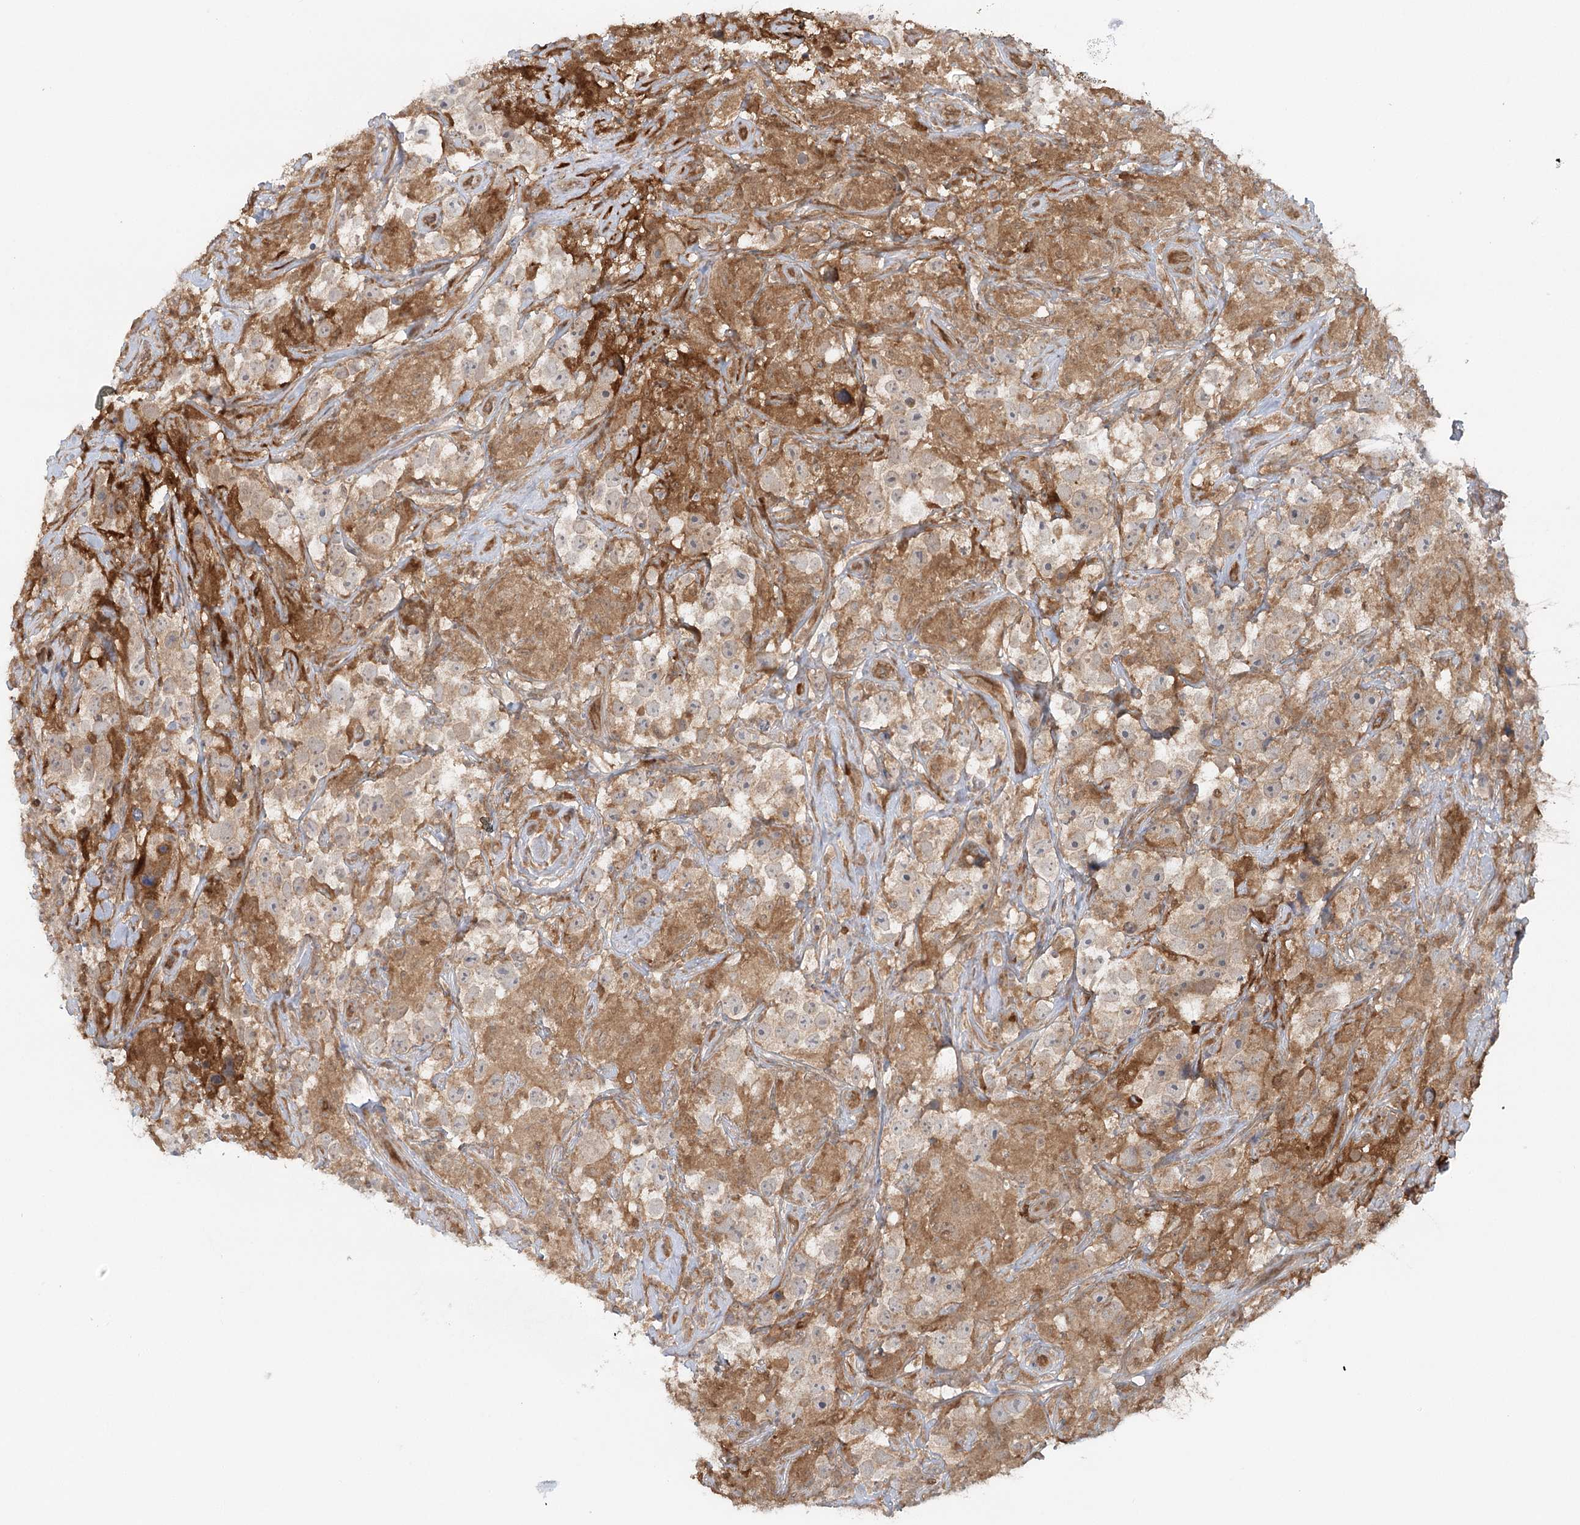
{"staining": {"intensity": "weak", "quantity": "25%-75%", "location": "cytoplasmic/membranous"}, "tissue": "testis cancer", "cell_type": "Tumor cells", "image_type": "cancer", "snomed": [{"axis": "morphology", "description": "Seminoma, NOS"}, {"axis": "topography", "description": "Testis"}], "caption": "This is a photomicrograph of immunohistochemistry staining of testis cancer, which shows weak positivity in the cytoplasmic/membranous of tumor cells.", "gene": "GBE1", "patient": {"sex": "male", "age": 49}}